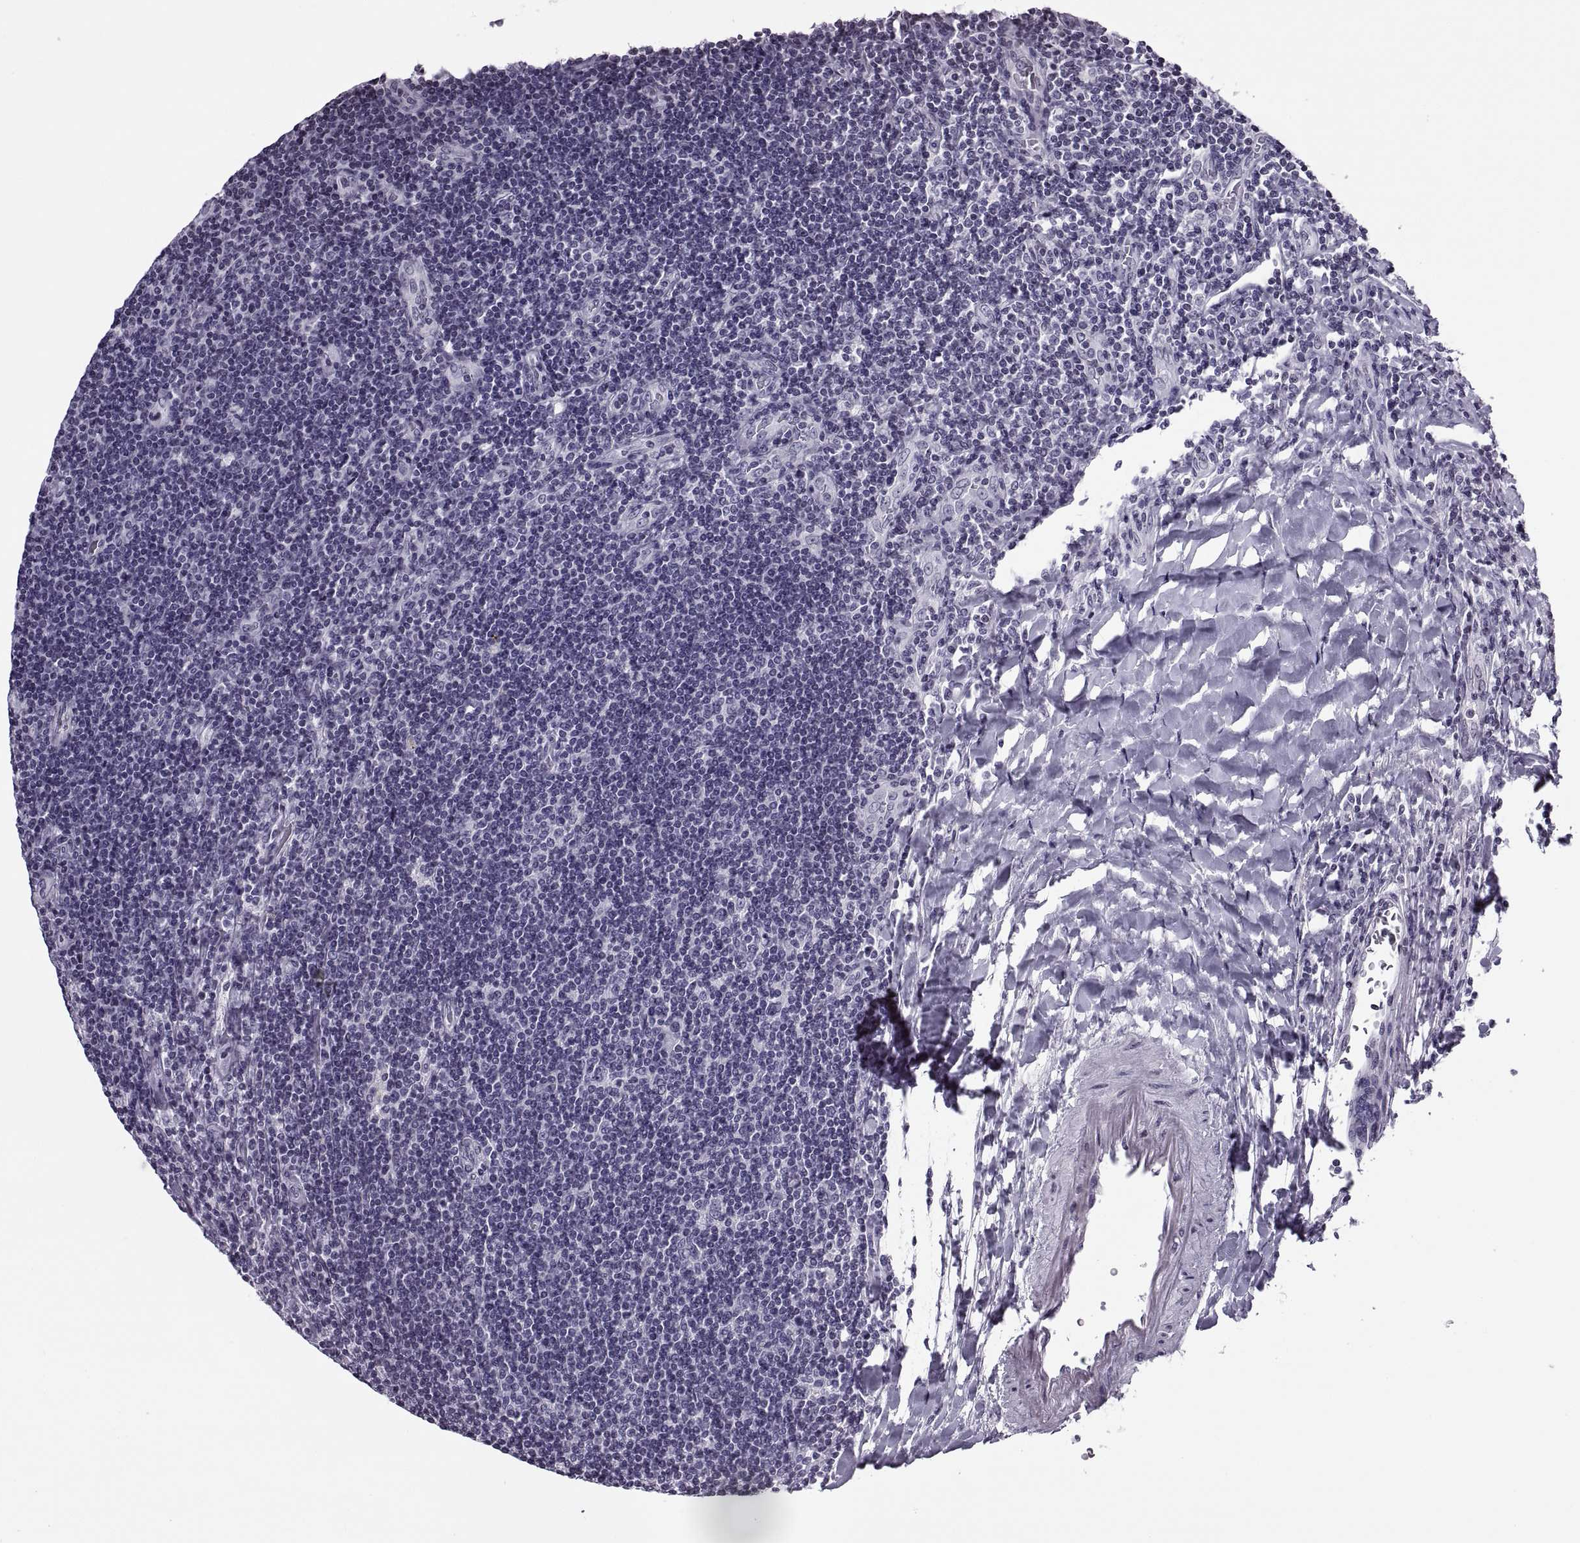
{"staining": {"intensity": "negative", "quantity": "none", "location": "none"}, "tissue": "lymphoma", "cell_type": "Tumor cells", "image_type": "cancer", "snomed": [{"axis": "morphology", "description": "Hodgkin's disease, NOS"}, {"axis": "topography", "description": "Lymph node"}], "caption": "Photomicrograph shows no significant protein expression in tumor cells of lymphoma. (DAB (3,3'-diaminobenzidine) IHC, high magnification).", "gene": "H1-8", "patient": {"sex": "male", "age": 40}}